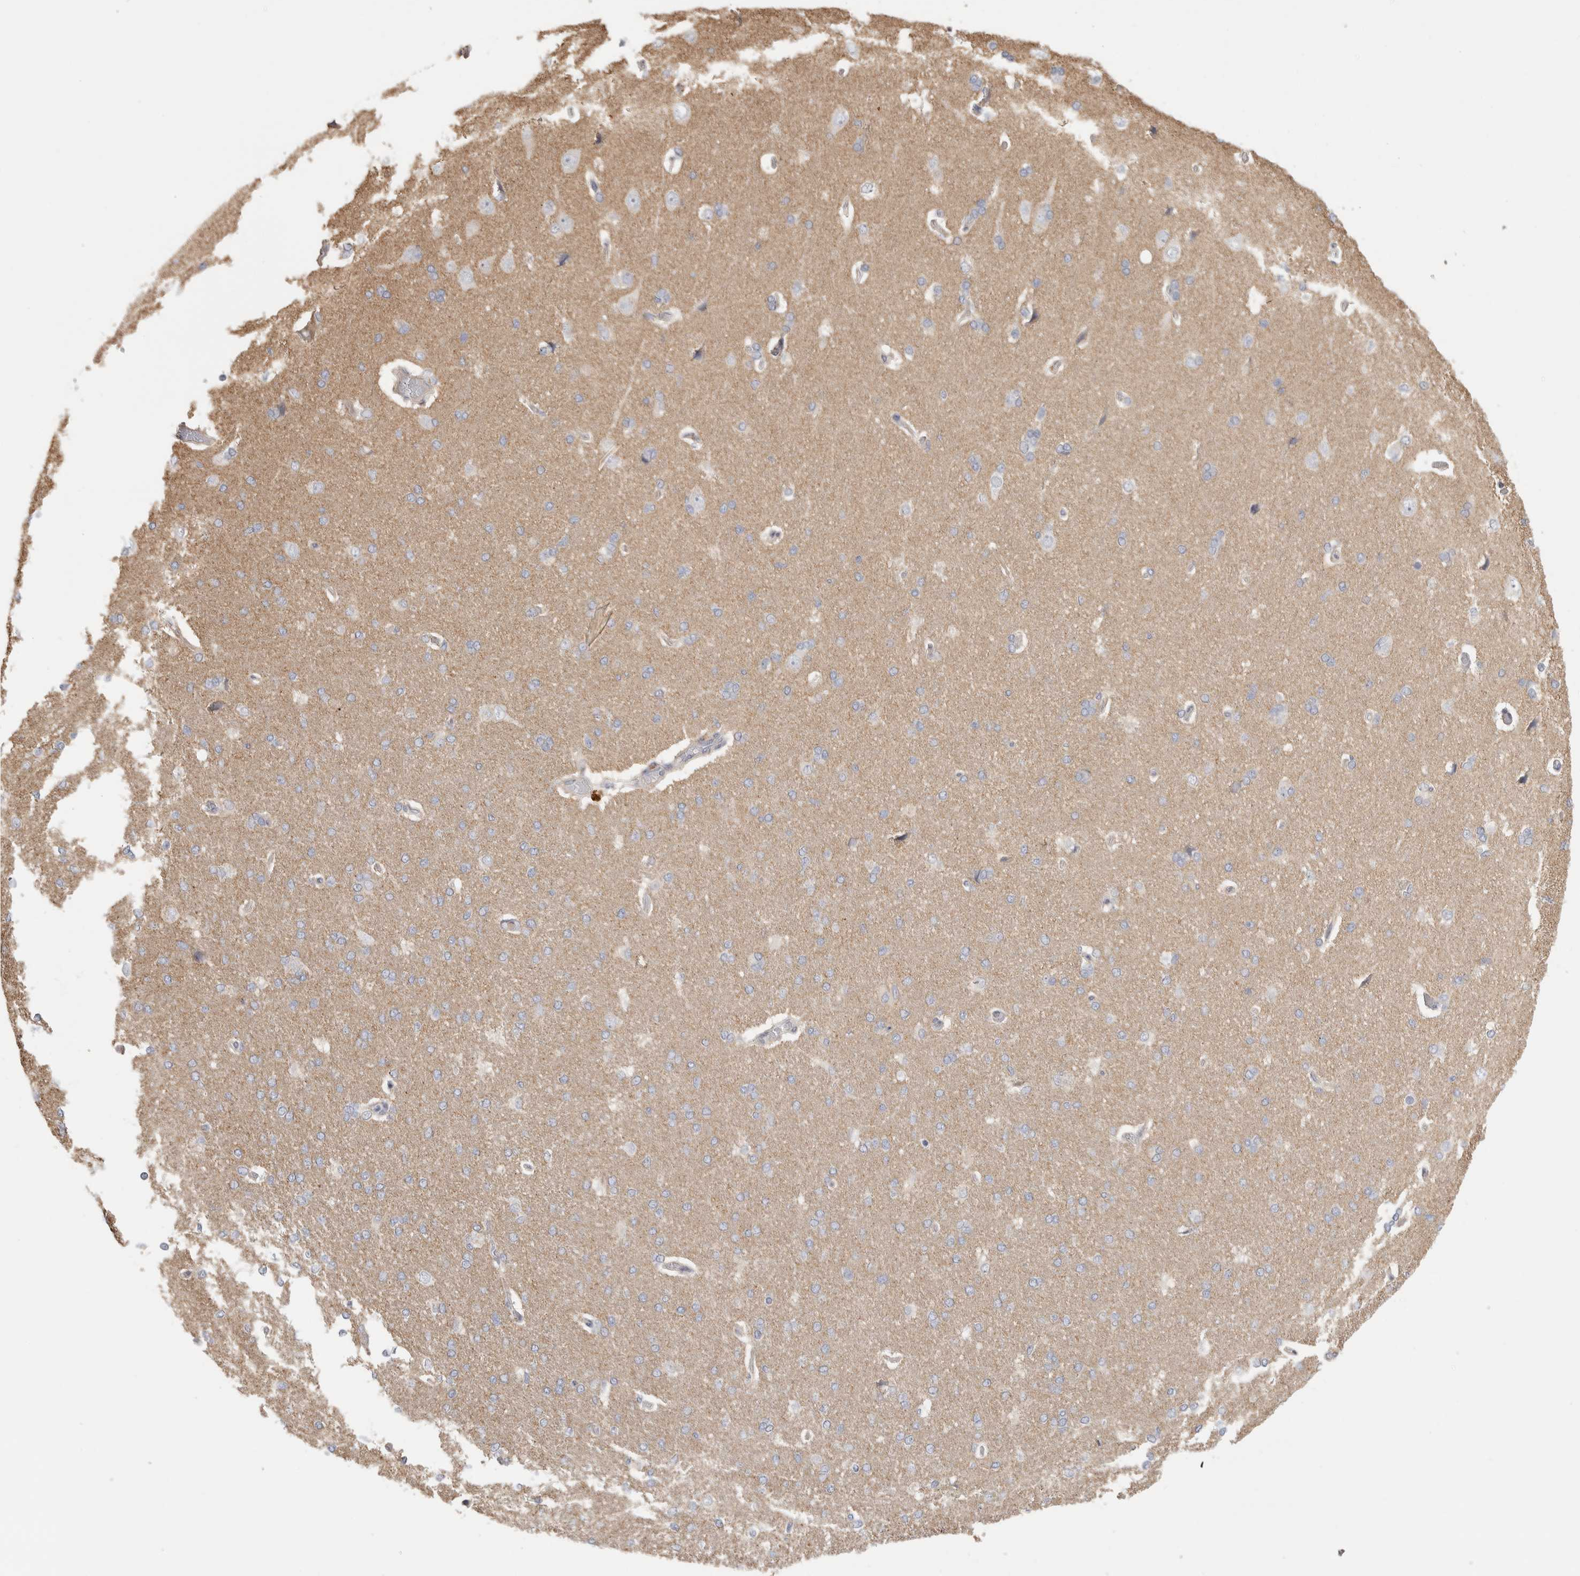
{"staining": {"intensity": "negative", "quantity": "none", "location": "none"}, "tissue": "cerebral cortex", "cell_type": "Endothelial cells", "image_type": "normal", "snomed": [{"axis": "morphology", "description": "Normal tissue, NOS"}, {"axis": "topography", "description": "Cerebral cortex"}], "caption": "A photomicrograph of cerebral cortex stained for a protein displays no brown staining in endothelial cells. (Stains: DAB (3,3'-diaminobenzidine) IHC with hematoxylin counter stain, Microscopy: brightfield microscopy at high magnification).", "gene": "DCXR", "patient": {"sex": "male", "age": 62}}